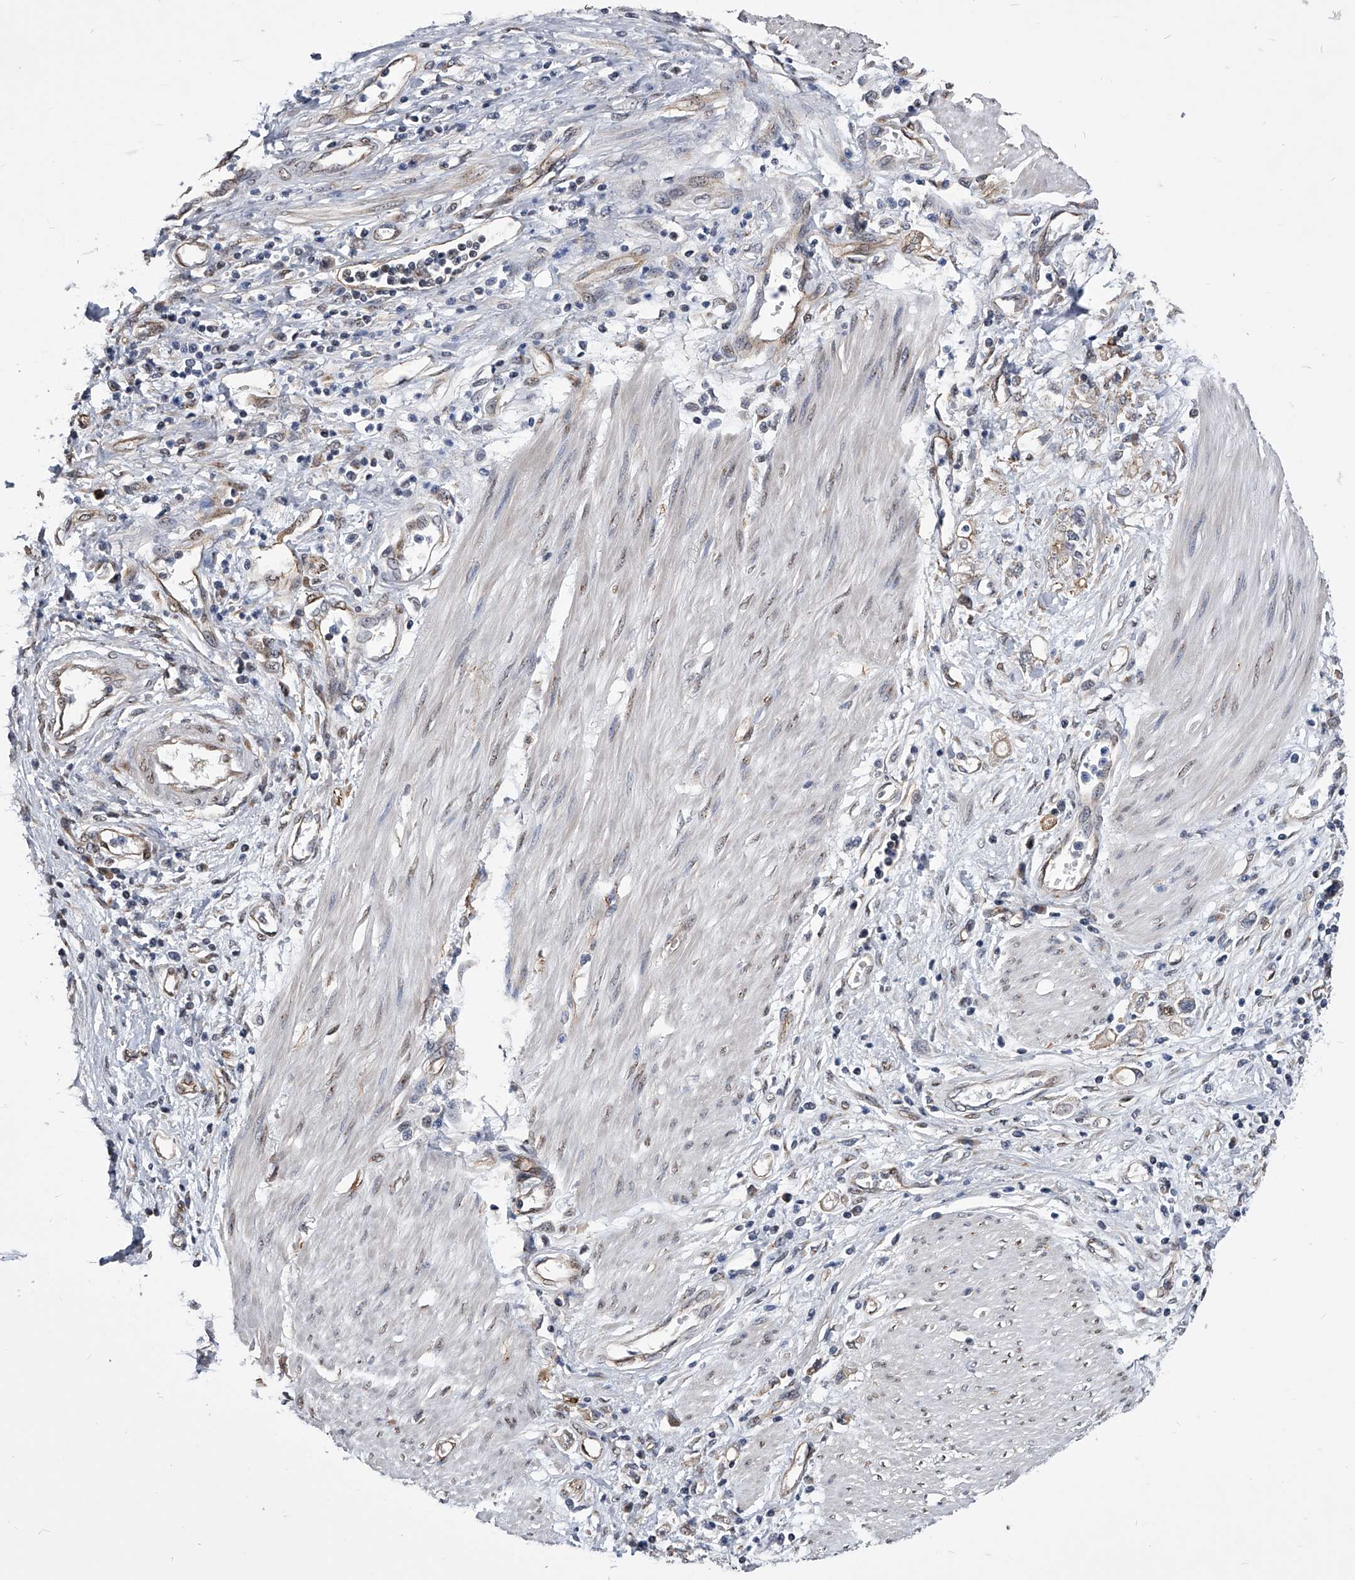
{"staining": {"intensity": "weak", "quantity": "<25%", "location": "cytoplasmic/membranous"}, "tissue": "stomach cancer", "cell_type": "Tumor cells", "image_type": "cancer", "snomed": [{"axis": "morphology", "description": "Adenocarcinoma, NOS"}, {"axis": "topography", "description": "Stomach"}], "caption": "This is an immunohistochemistry micrograph of adenocarcinoma (stomach). There is no positivity in tumor cells.", "gene": "ZNF76", "patient": {"sex": "female", "age": 76}}